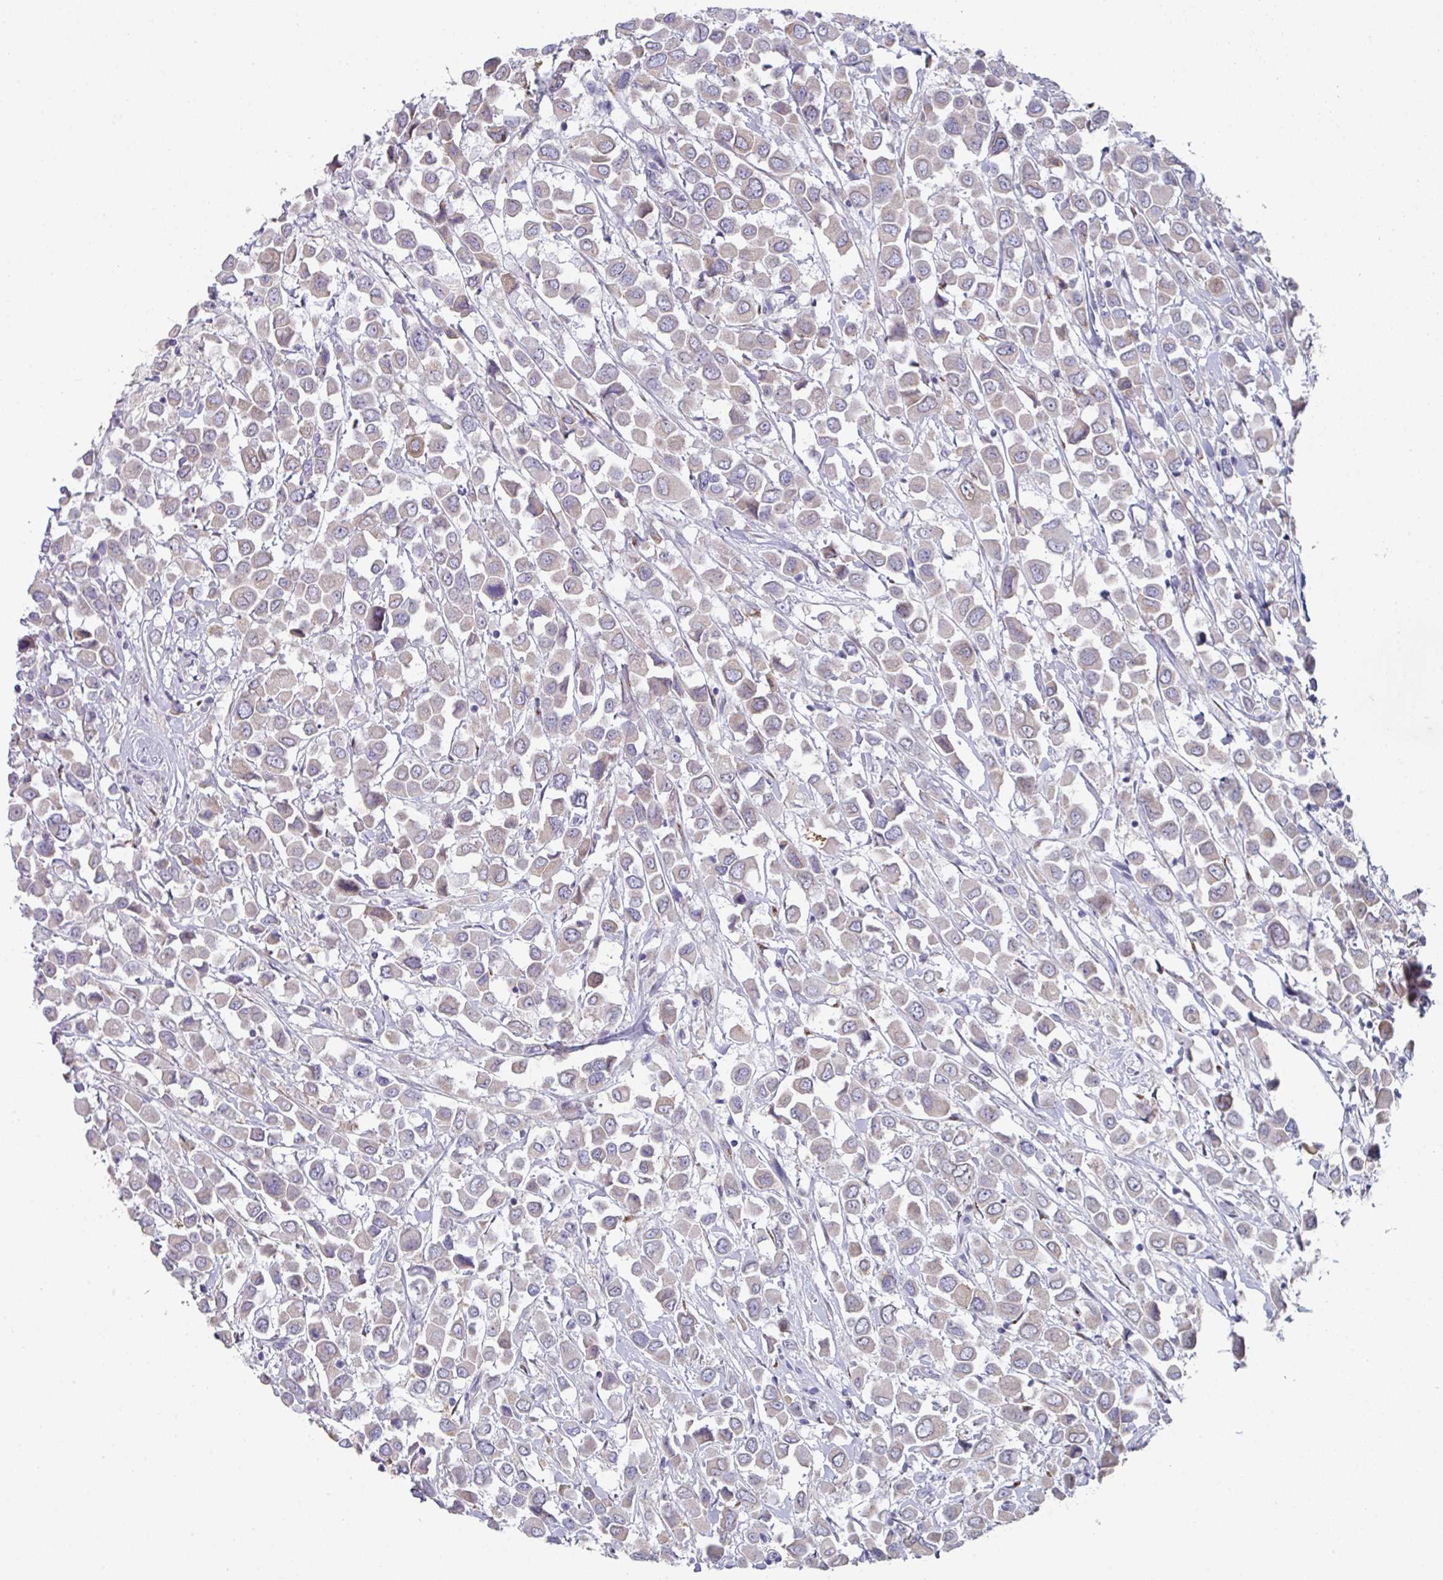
{"staining": {"intensity": "negative", "quantity": "none", "location": "none"}, "tissue": "breast cancer", "cell_type": "Tumor cells", "image_type": "cancer", "snomed": [{"axis": "morphology", "description": "Duct carcinoma"}, {"axis": "topography", "description": "Breast"}], "caption": "Human intraductal carcinoma (breast) stained for a protein using immunohistochemistry (IHC) shows no positivity in tumor cells.", "gene": "VKORC1L1", "patient": {"sex": "female", "age": 61}}